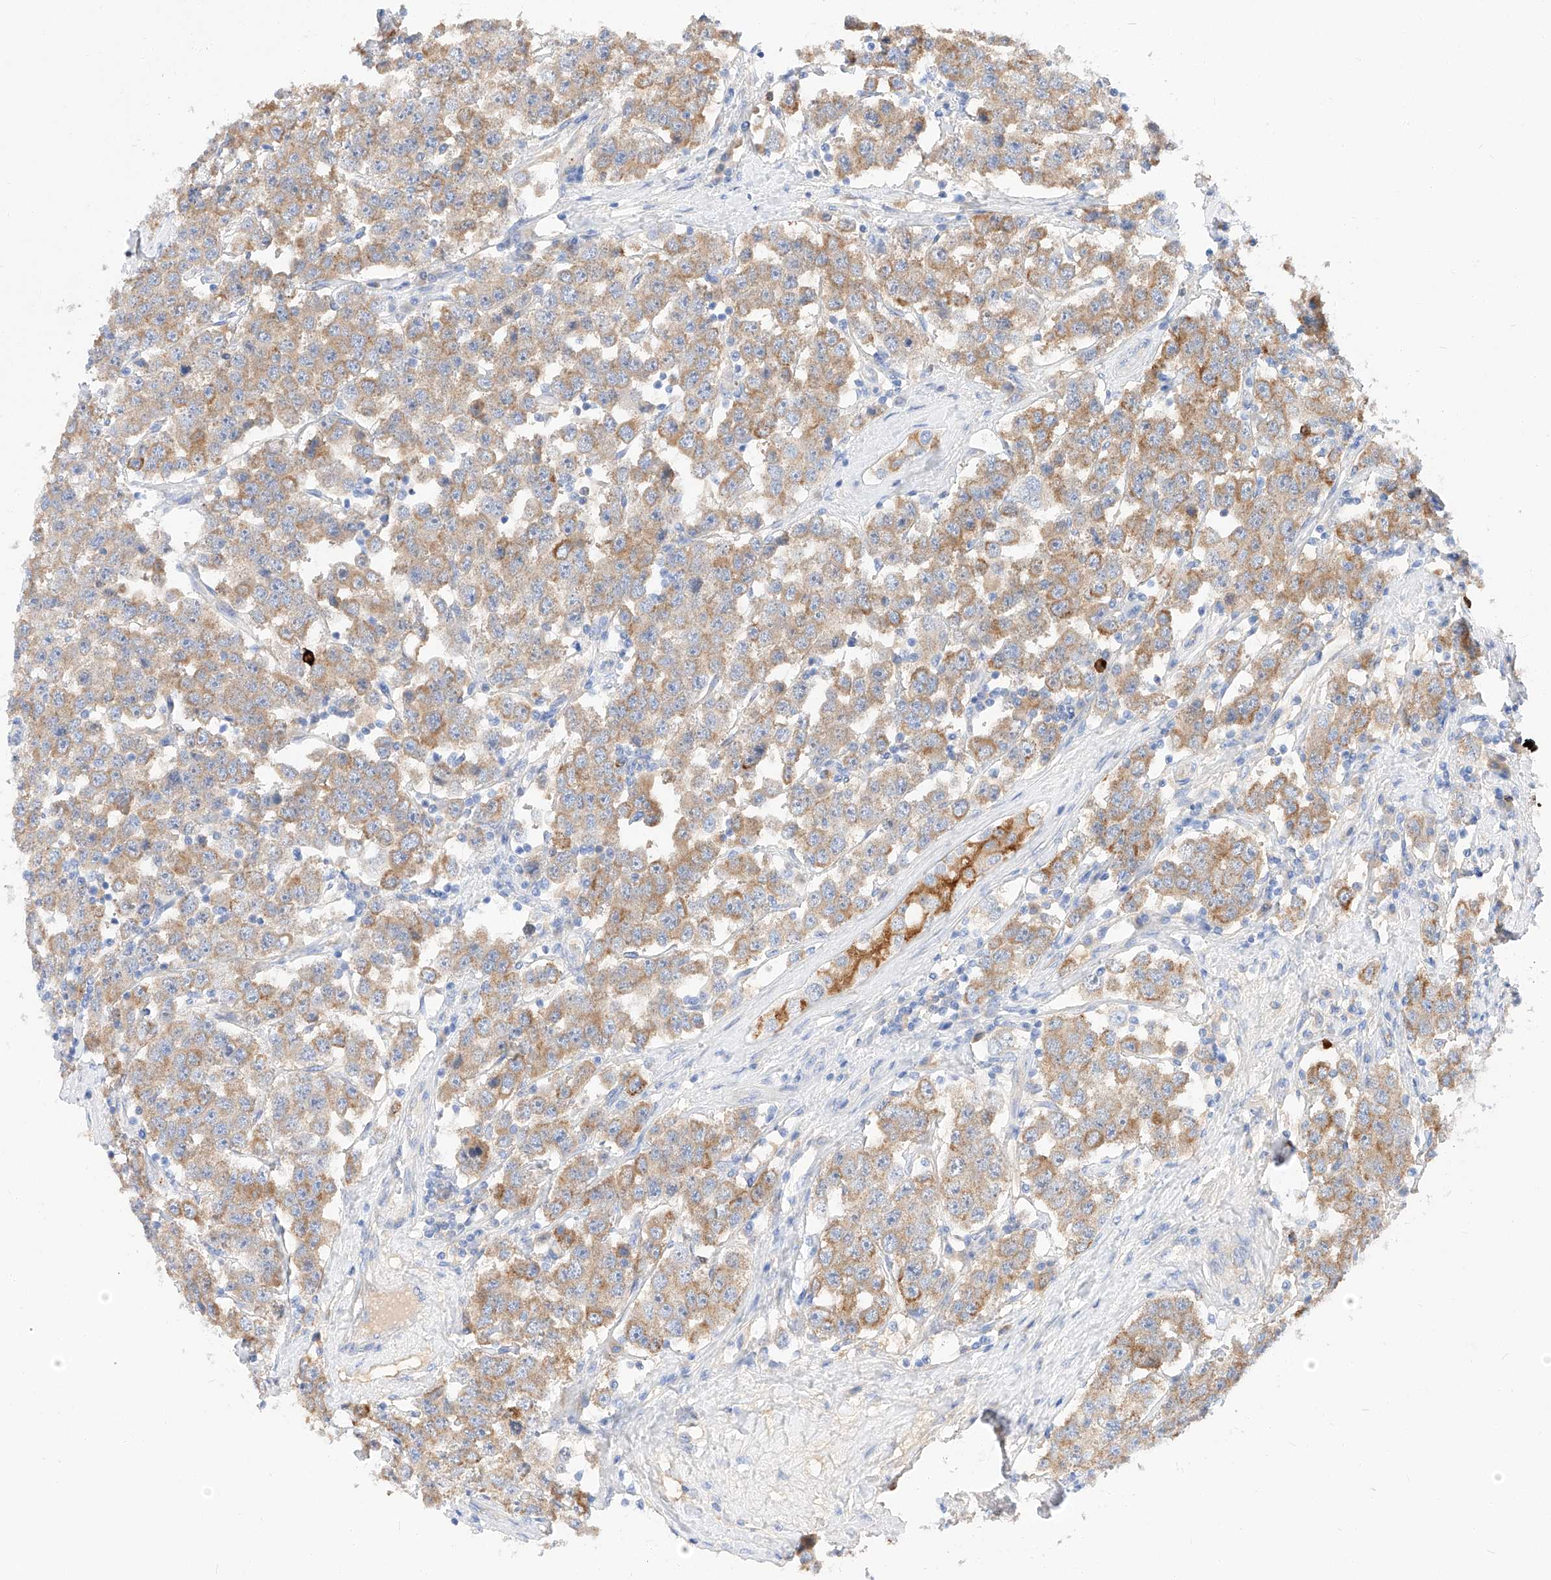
{"staining": {"intensity": "moderate", "quantity": "25%-75%", "location": "cytoplasmic/membranous"}, "tissue": "testis cancer", "cell_type": "Tumor cells", "image_type": "cancer", "snomed": [{"axis": "morphology", "description": "Seminoma, NOS"}, {"axis": "topography", "description": "Testis"}], "caption": "DAB (3,3'-diaminobenzidine) immunohistochemical staining of human seminoma (testis) displays moderate cytoplasmic/membranous protein staining in approximately 25%-75% of tumor cells. (IHC, brightfield microscopy, high magnification).", "gene": "MAP7", "patient": {"sex": "male", "age": 28}}